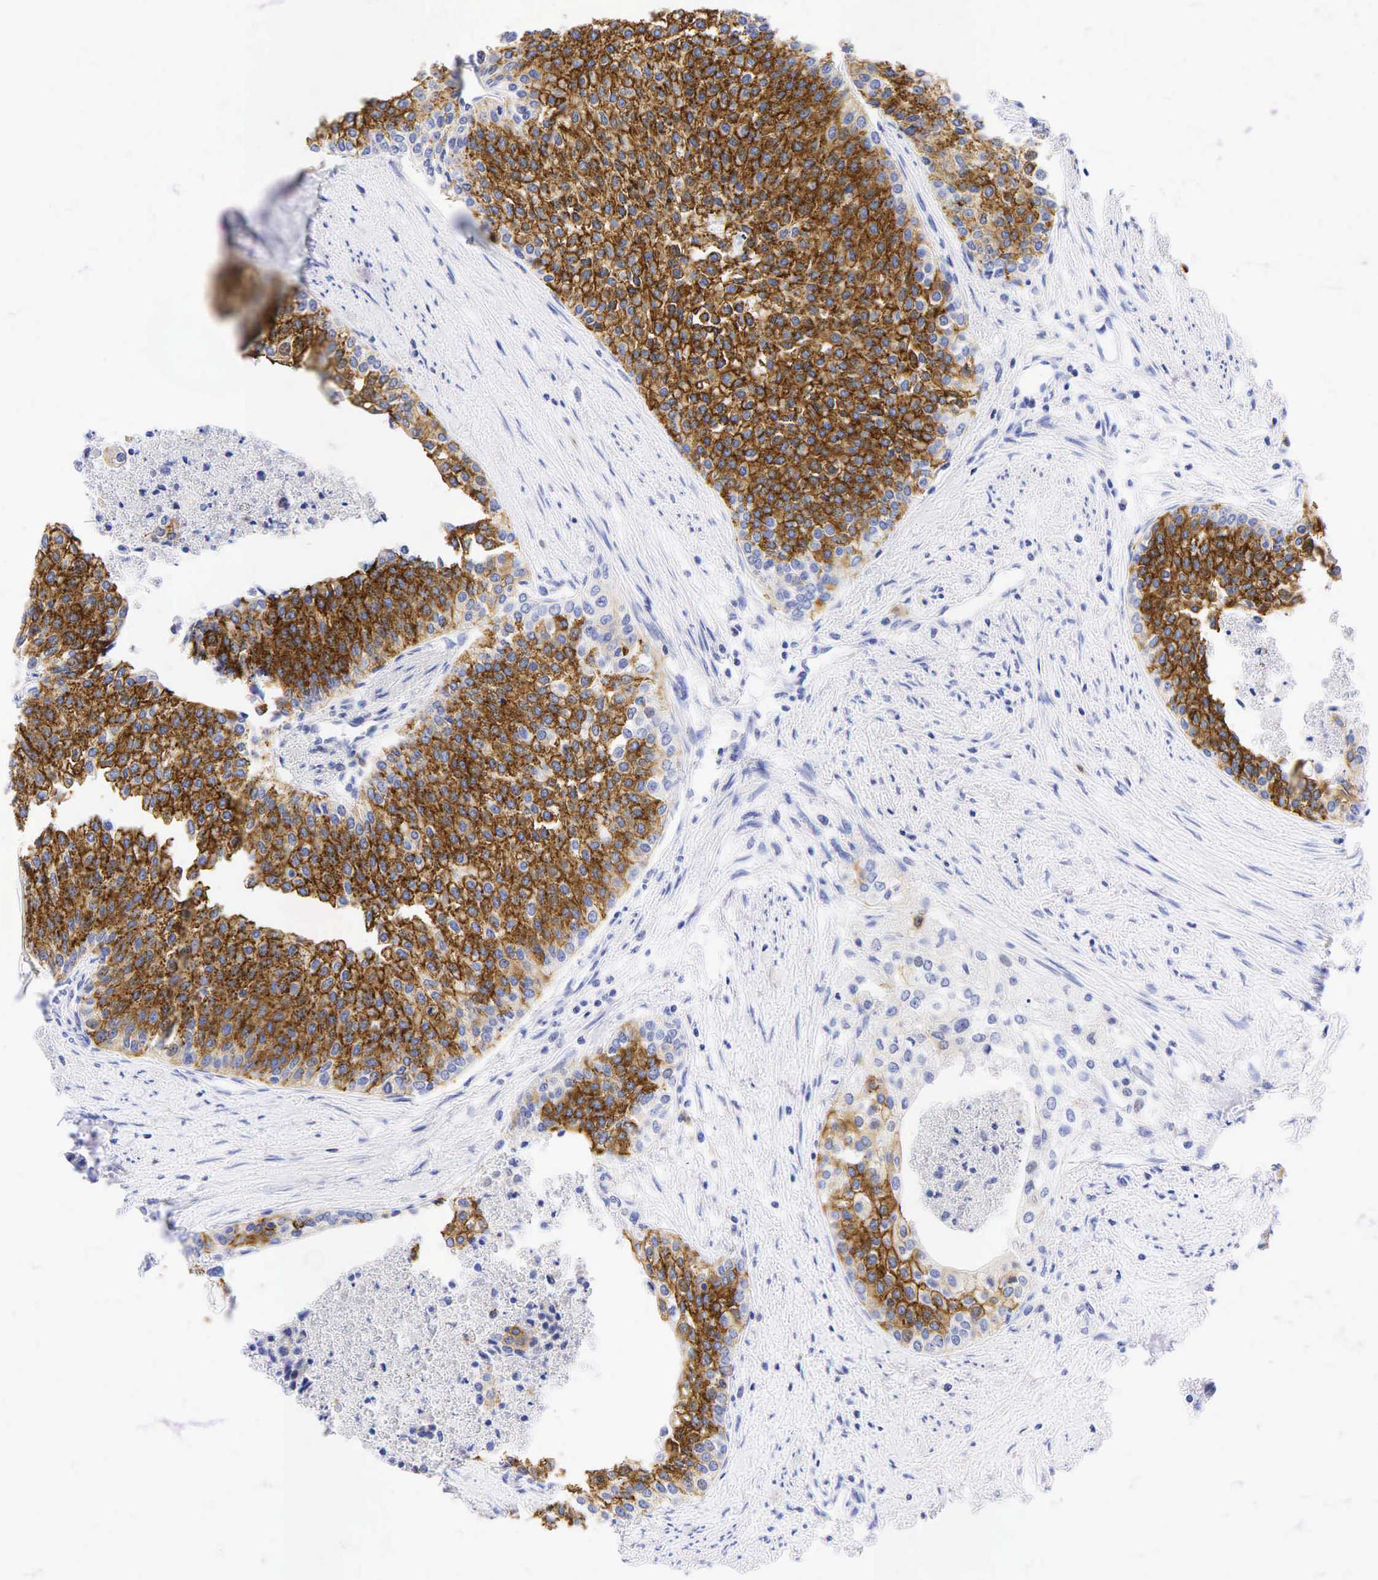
{"staining": {"intensity": "strong", "quantity": ">75%", "location": "cytoplasmic/membranous"}, "tissue": "urothelial cancer", "cell_type": "Tumor cells", "image_type": "cancer", "snomed": [{"axis": "morphology", "description": "Urothelial carcinoma, Low grade"}, {"axis": "topography", "description": "Urinary bladder"}], "caption": "Urothelial cancer tissue demonstrates strong cytoplasmic/membranous positivity in approximately >75% of tumor cells The protein of interest is shown in brown color, while the nuclei are stained blue.", "gene": "TNFRSF8", "patient": {"sex": "female", "age": 73}}